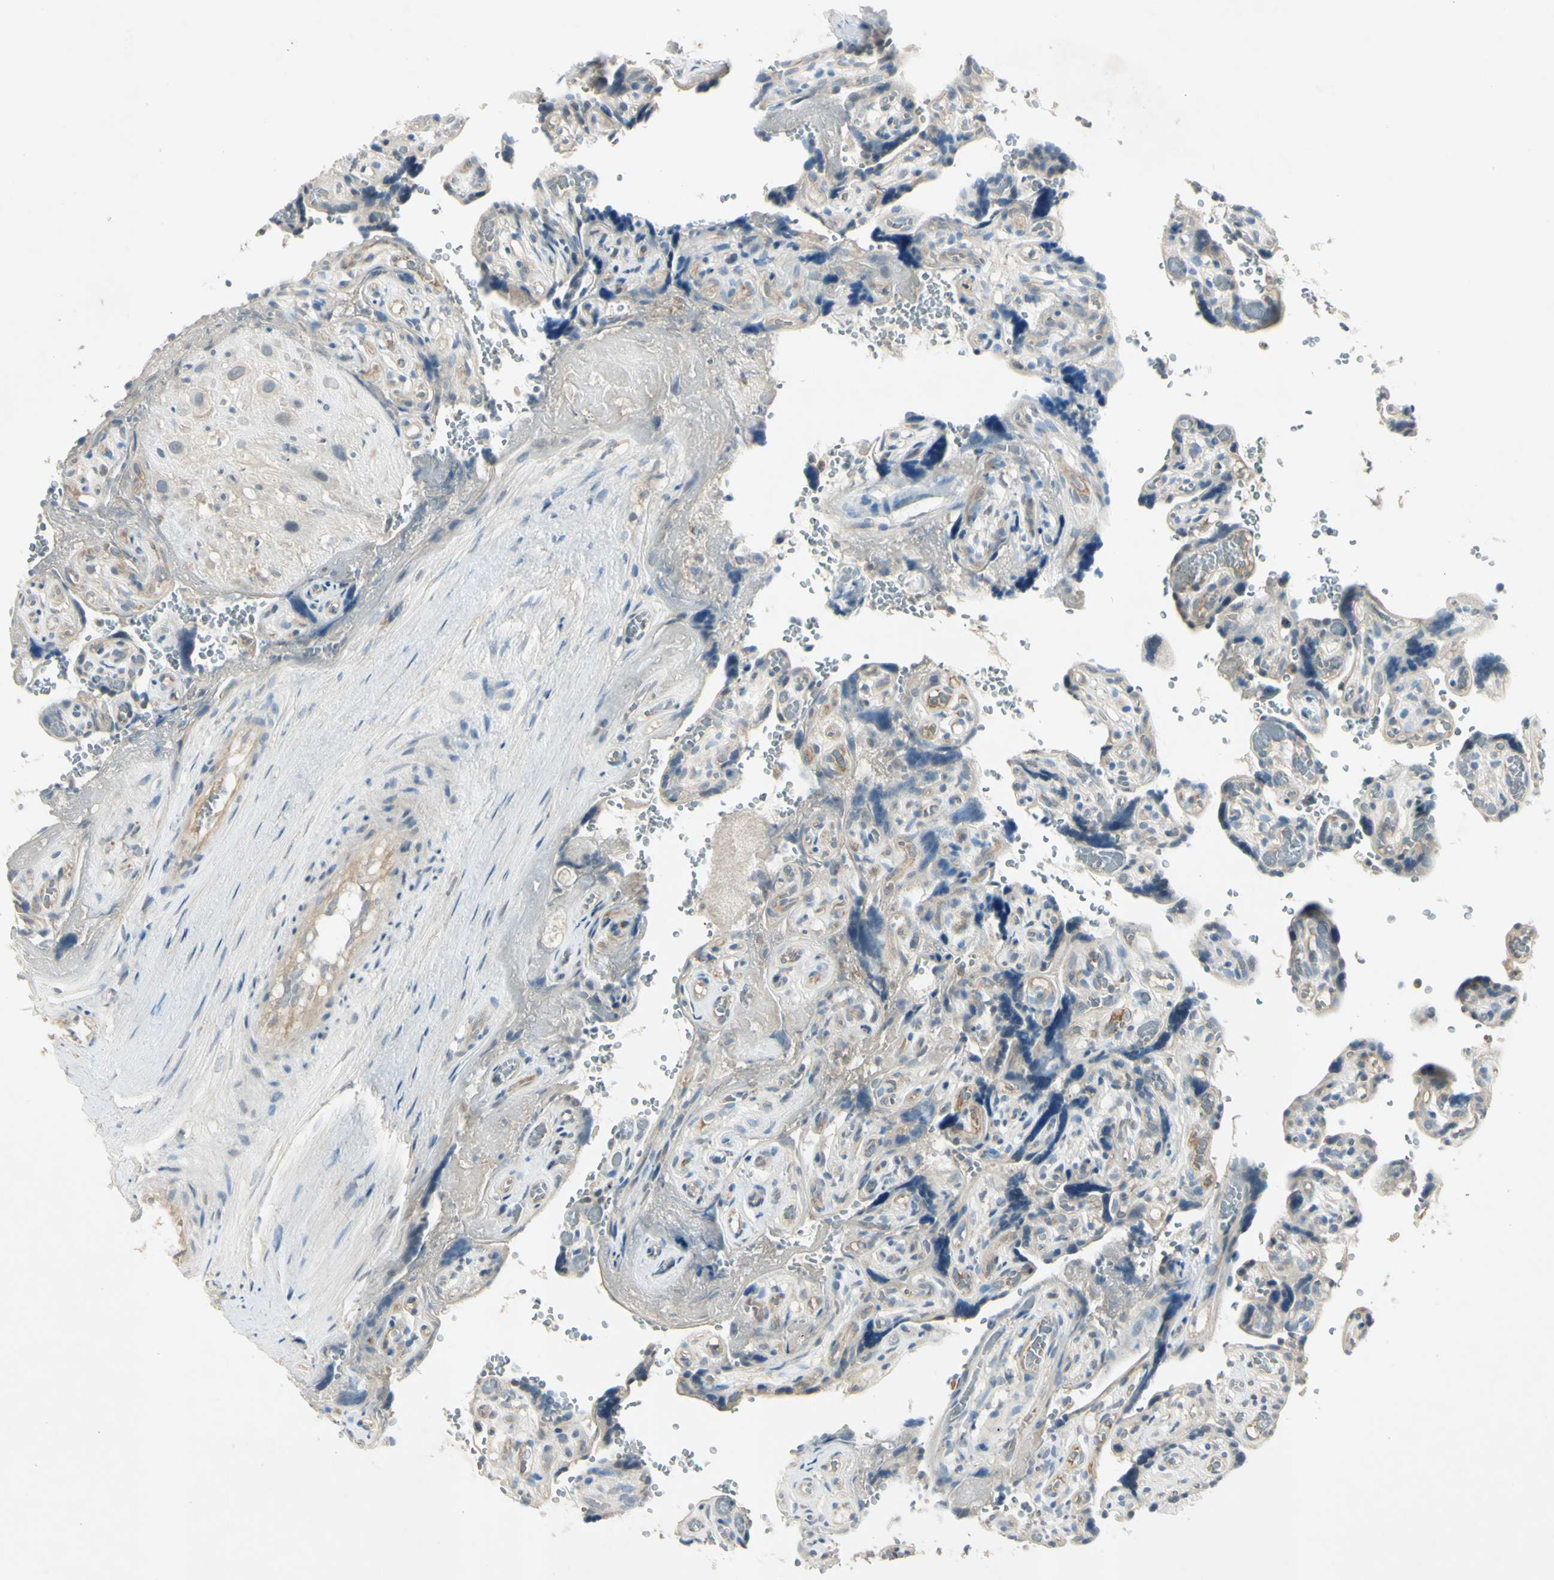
{"staining": {"intensity": "negative", "quantity": "none", "location": "none"}, "tissue": "placenta", "cell_type": "Decidual cells", "image_type": "normal", "snomed": [{"axis": "morphology", "description": "Normal tissue, NOS"}, {"axis": "topography", "description": "Placenta"}], "caption": "Micrograph shows no significant protein expression in decidual cells of benign placenta. The staining is performed using DAB brown chromogen with nuclei counter-stained in using hematoxylin.", "gene": "AATK", "patient": {"sex": "female", "age": 30}}